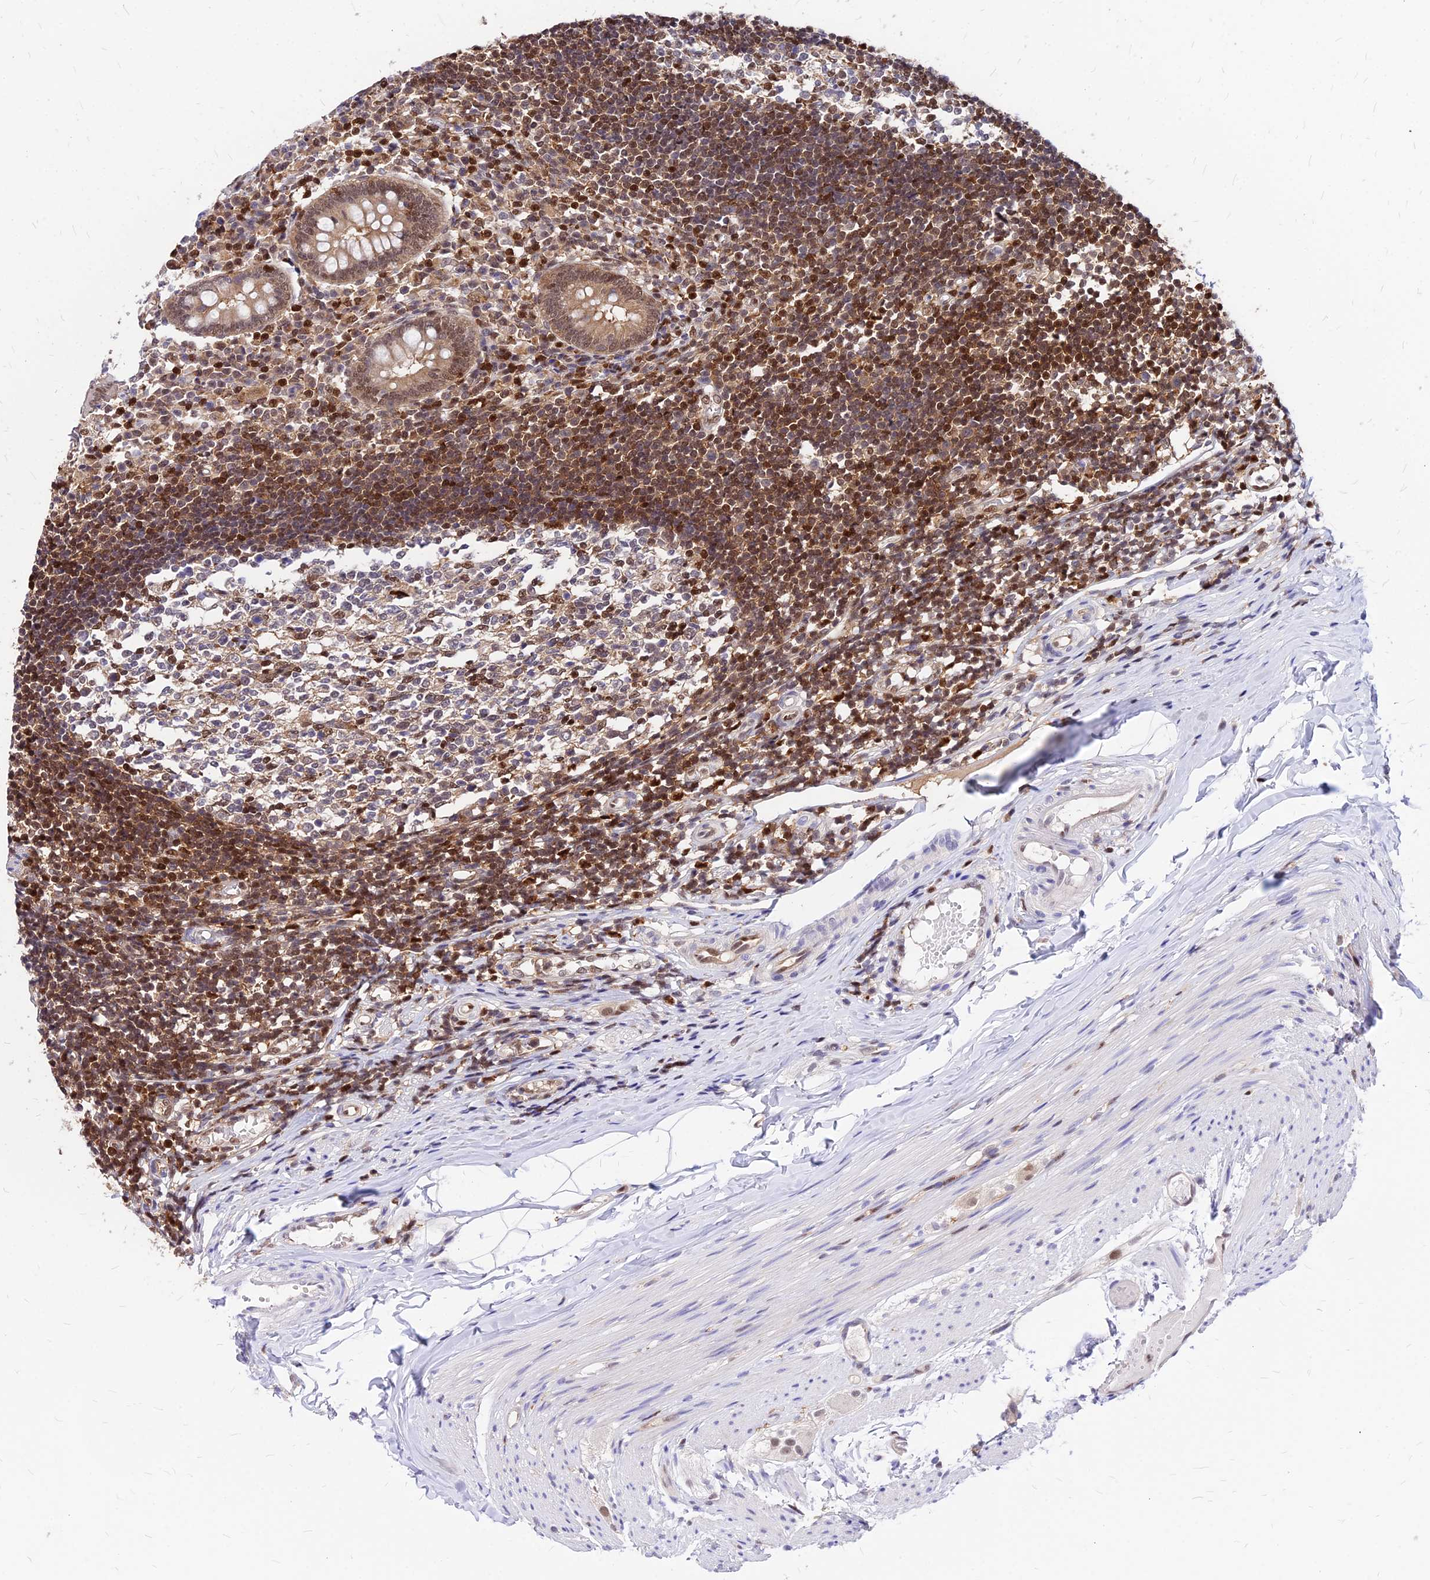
{"staining": {"intensity": "moderate", "quantity": ">75%", "location": "nuclear"}, "tissue": "appendix", "cell_type": "Glandular cells", "image_type": "normal", "snomed": [{"axis": "morphology", "description": "Normal tissue, NOS"}, {"axis": "topography", "description": "Appendix"}], "caption": "Appendix stained with DAB IHC shows medium levels of moderate nuclear staining in about >75% of glandular cells. (DAB IHC, brown staining for protein, blue staining for nuclei).", "gene": "PAXX", "patient": {"sex": "female", "age": 17}}